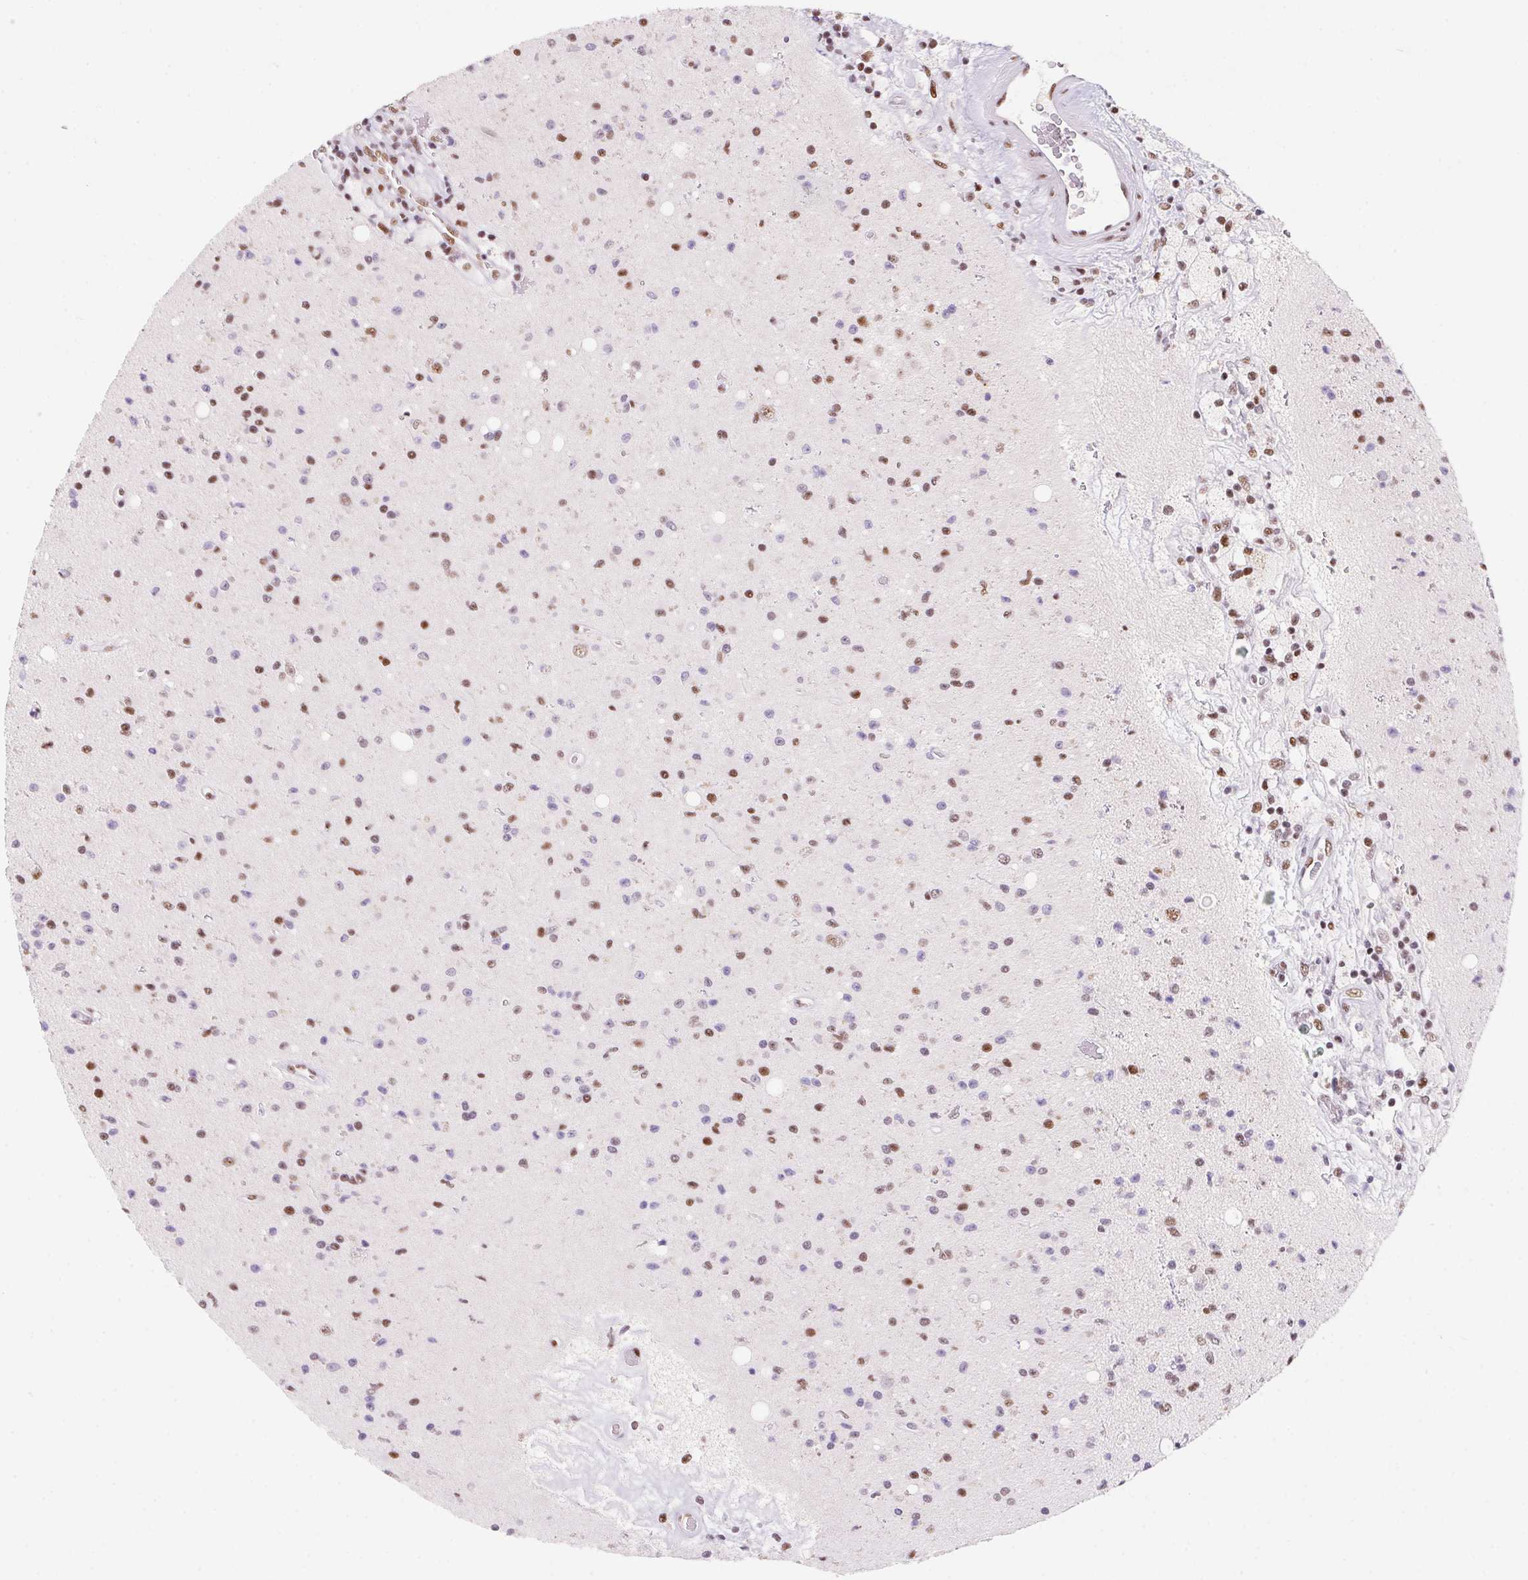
{"staining": {"intensity": "moderate", "quantity": "25%-75%", "location": "nuclear"}, "tissue": "glioma", "cell_type": "Tumor cells", "image_type": "cancer", "snomed": [{"axis": "morphology", "description": "Glioma, malignant, High grade"}, {"axis": "topography", "description": "Brain"}], "caption": "The immunohistochemical stain labels moderate nuclear staining in tumor cells of glioma tissue.", "gene": "DPPA5", "patient": {"sex": "male", "age": 36}}